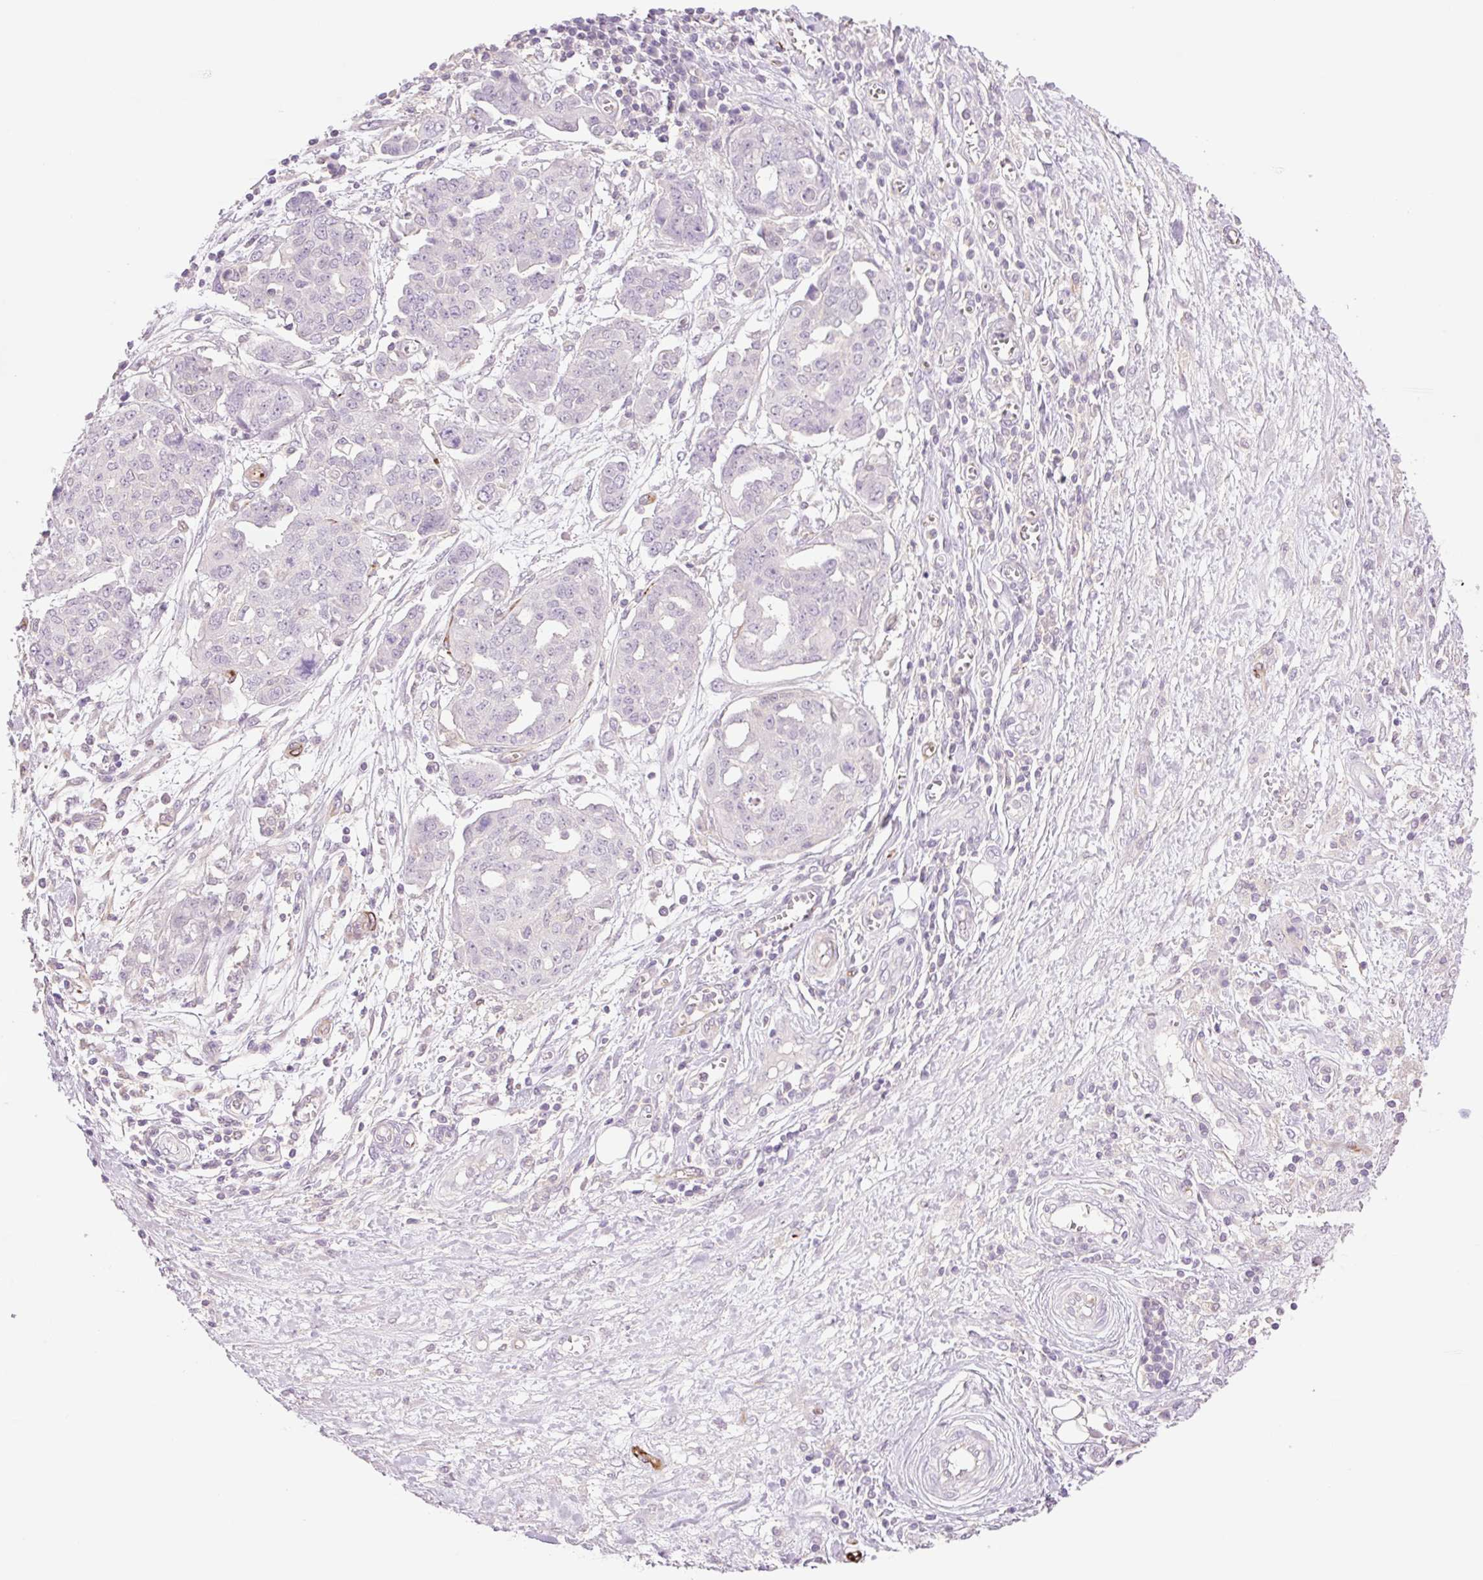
{"staining": {"intensity": "negative", "quantity": "none", "location": "none"}, "tissue": "ovarian cancer", "cell_type": "Tumor cells", "image_type": "cancer", "snomed": [{"axis": "morphology", "description": "Cystadenocarcinoma, serous, NOS"}, {"axis": "topography", "description": "Soft tissue"}, {"axis": "topography", "description": "Ovary"}], "caption": "Immunohistochemistry (IHC) image of serous cystadenocarcinoma (ovarian) stained for a protein (brown), which displays no expression in tumor cells.", "gene": "ZFYVE21", "patient": {"sex": "female", "age": 57}}